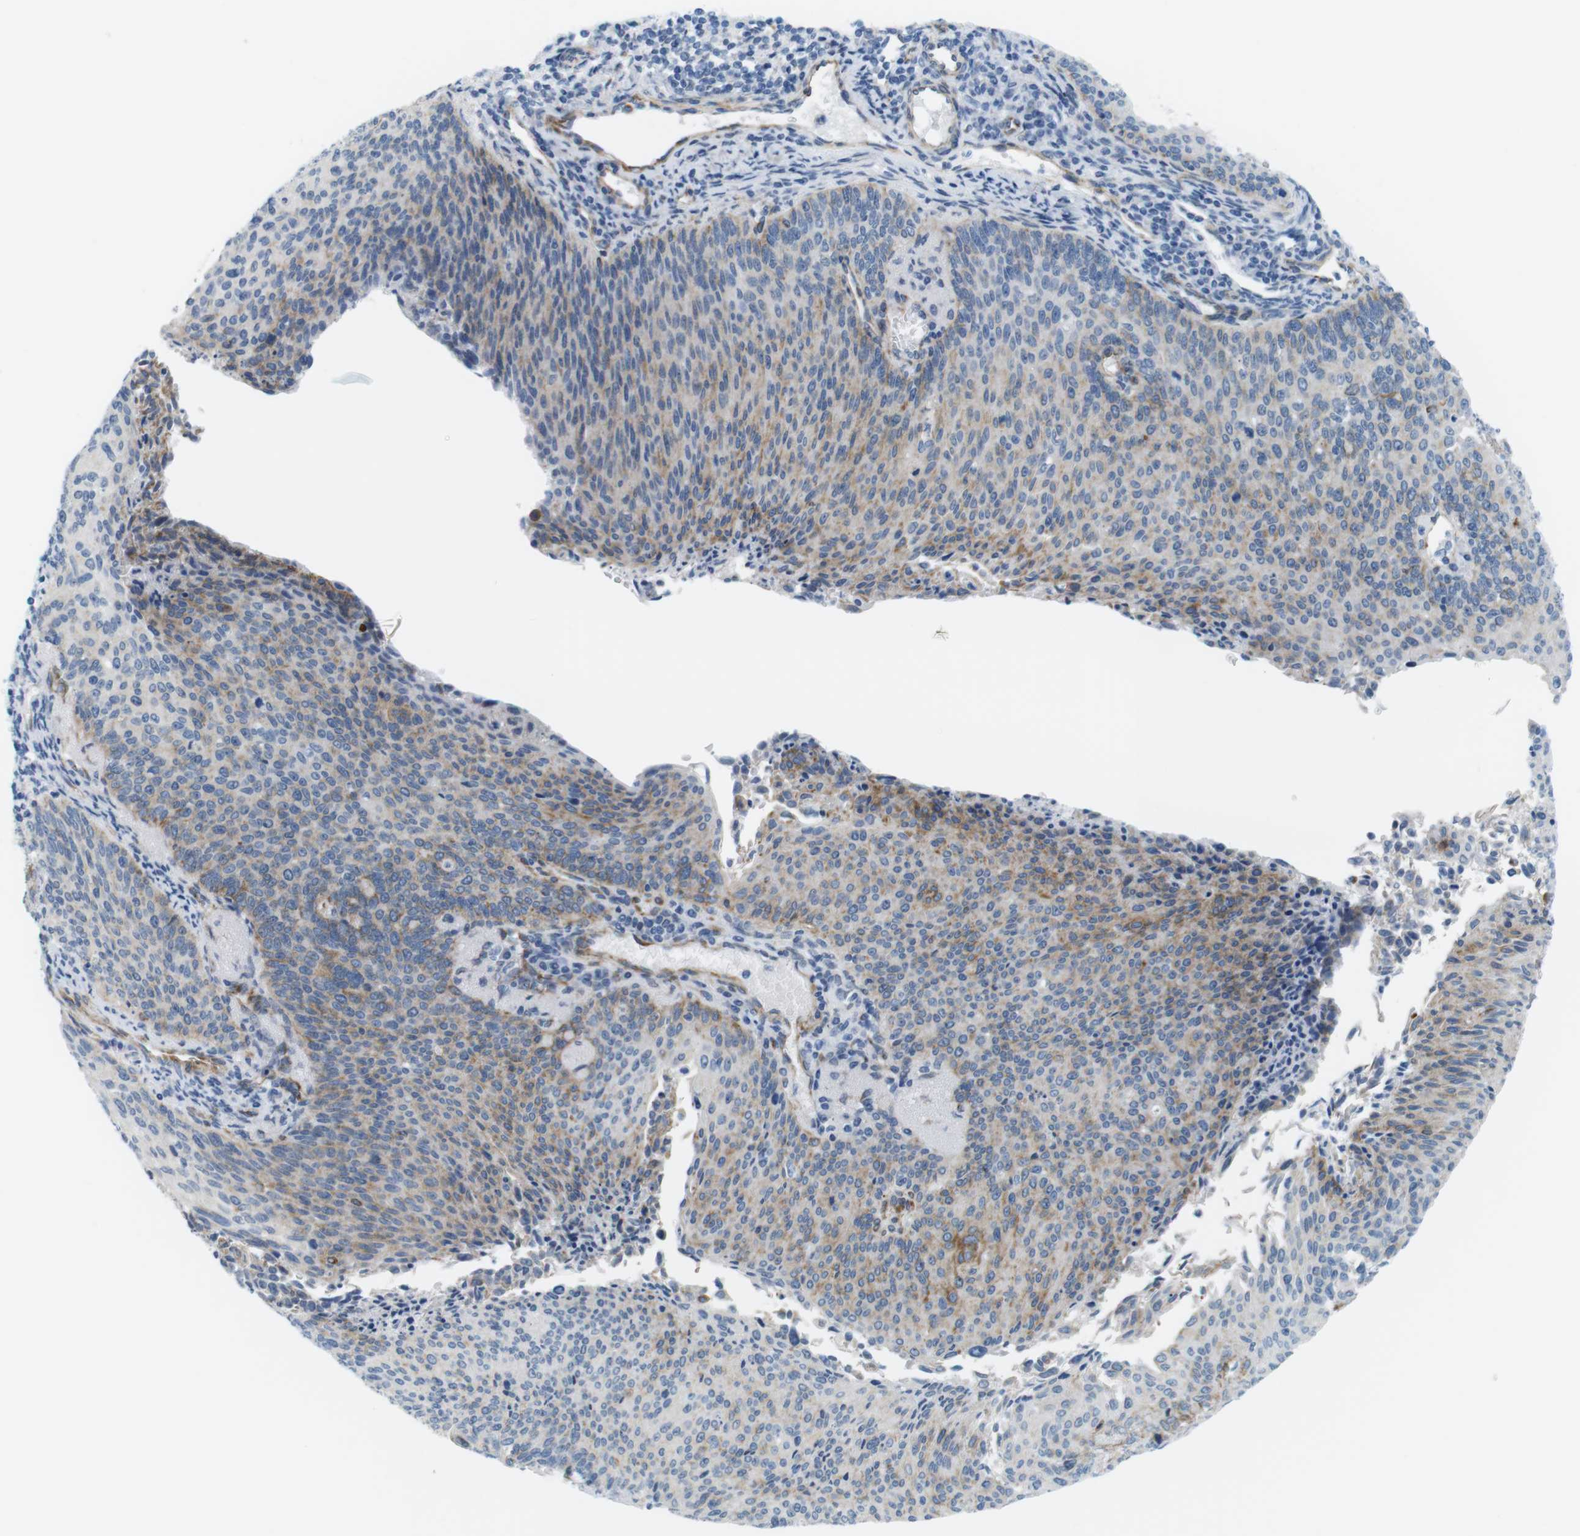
{"staining": {"intensity": "moderate", "quantity": "25%-75%", "location": "cytoplasmic/membranous"}, "tissue": "cervical cancer", "cell_type": "Tumor cells", "image_type": "cancer", "snomed": [{"axis": "morphology", "description": "Squamous cell carcinoma, NOS"}, {"axis": "topography", "description": "Cervix"}], "caption": "Brown immunohistochemical staining in human cervical squamous cell carcinoma exhibits moderate cytoplasmic/membranous staining in about 25%-75% of tumor cells.", "gene": "MYH9", "patient": {"sex": "female", "age": 55}}